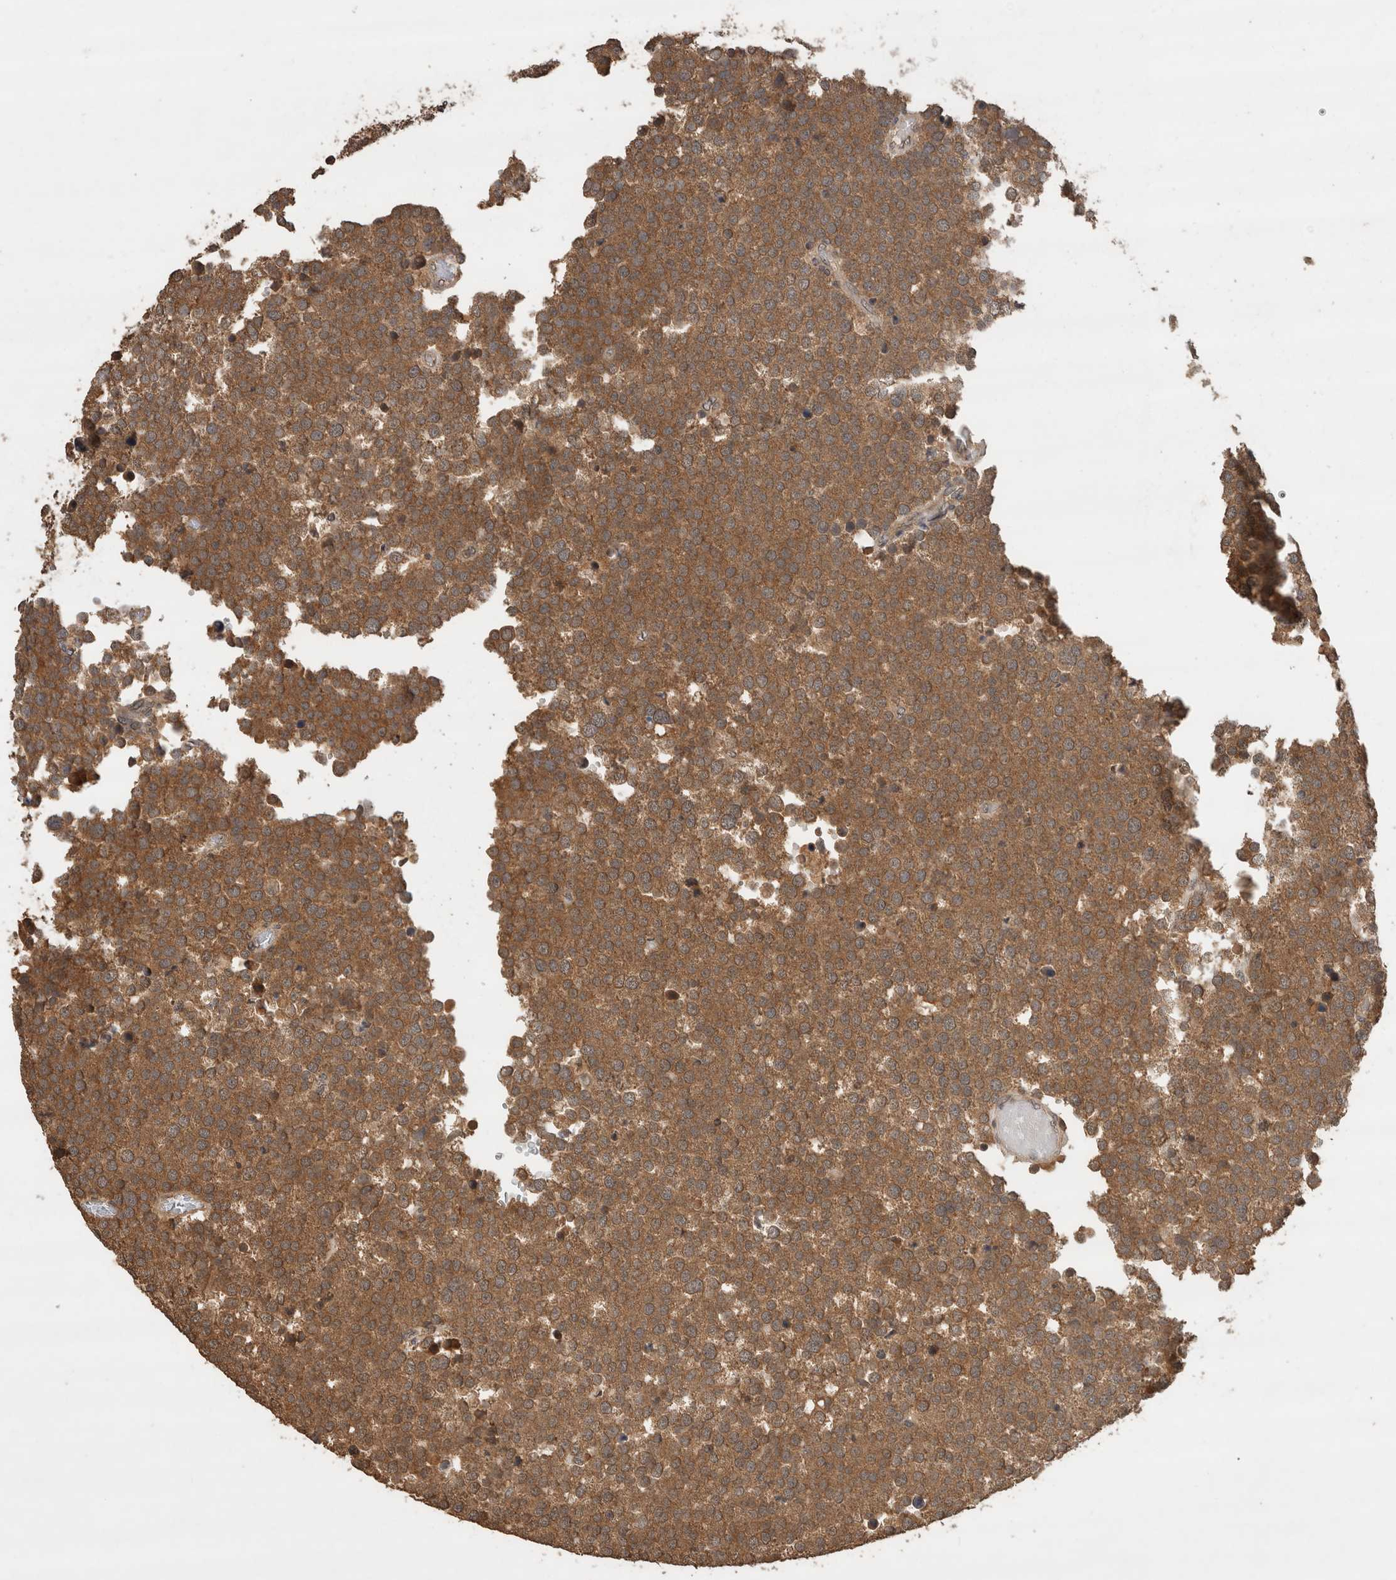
{"staining": {"intensity": "strong", "quantity": ">75%", "location": "cytoplasmic/membranous"}, "tissue": "testis cancer", "cell_type": "Tumor cells", "image_type": "cancer", "snomed": [{"axis": "morphology", "description": "Seminoma, NOS"}, {"axis": "topography", "description": "Testis"}], "caption": "Human testis seminoma stained with a protein marker reveals strong staining in tumor cells.", "gene": "OTUD7B", "patient": {"sex": "male", "age": 71}}